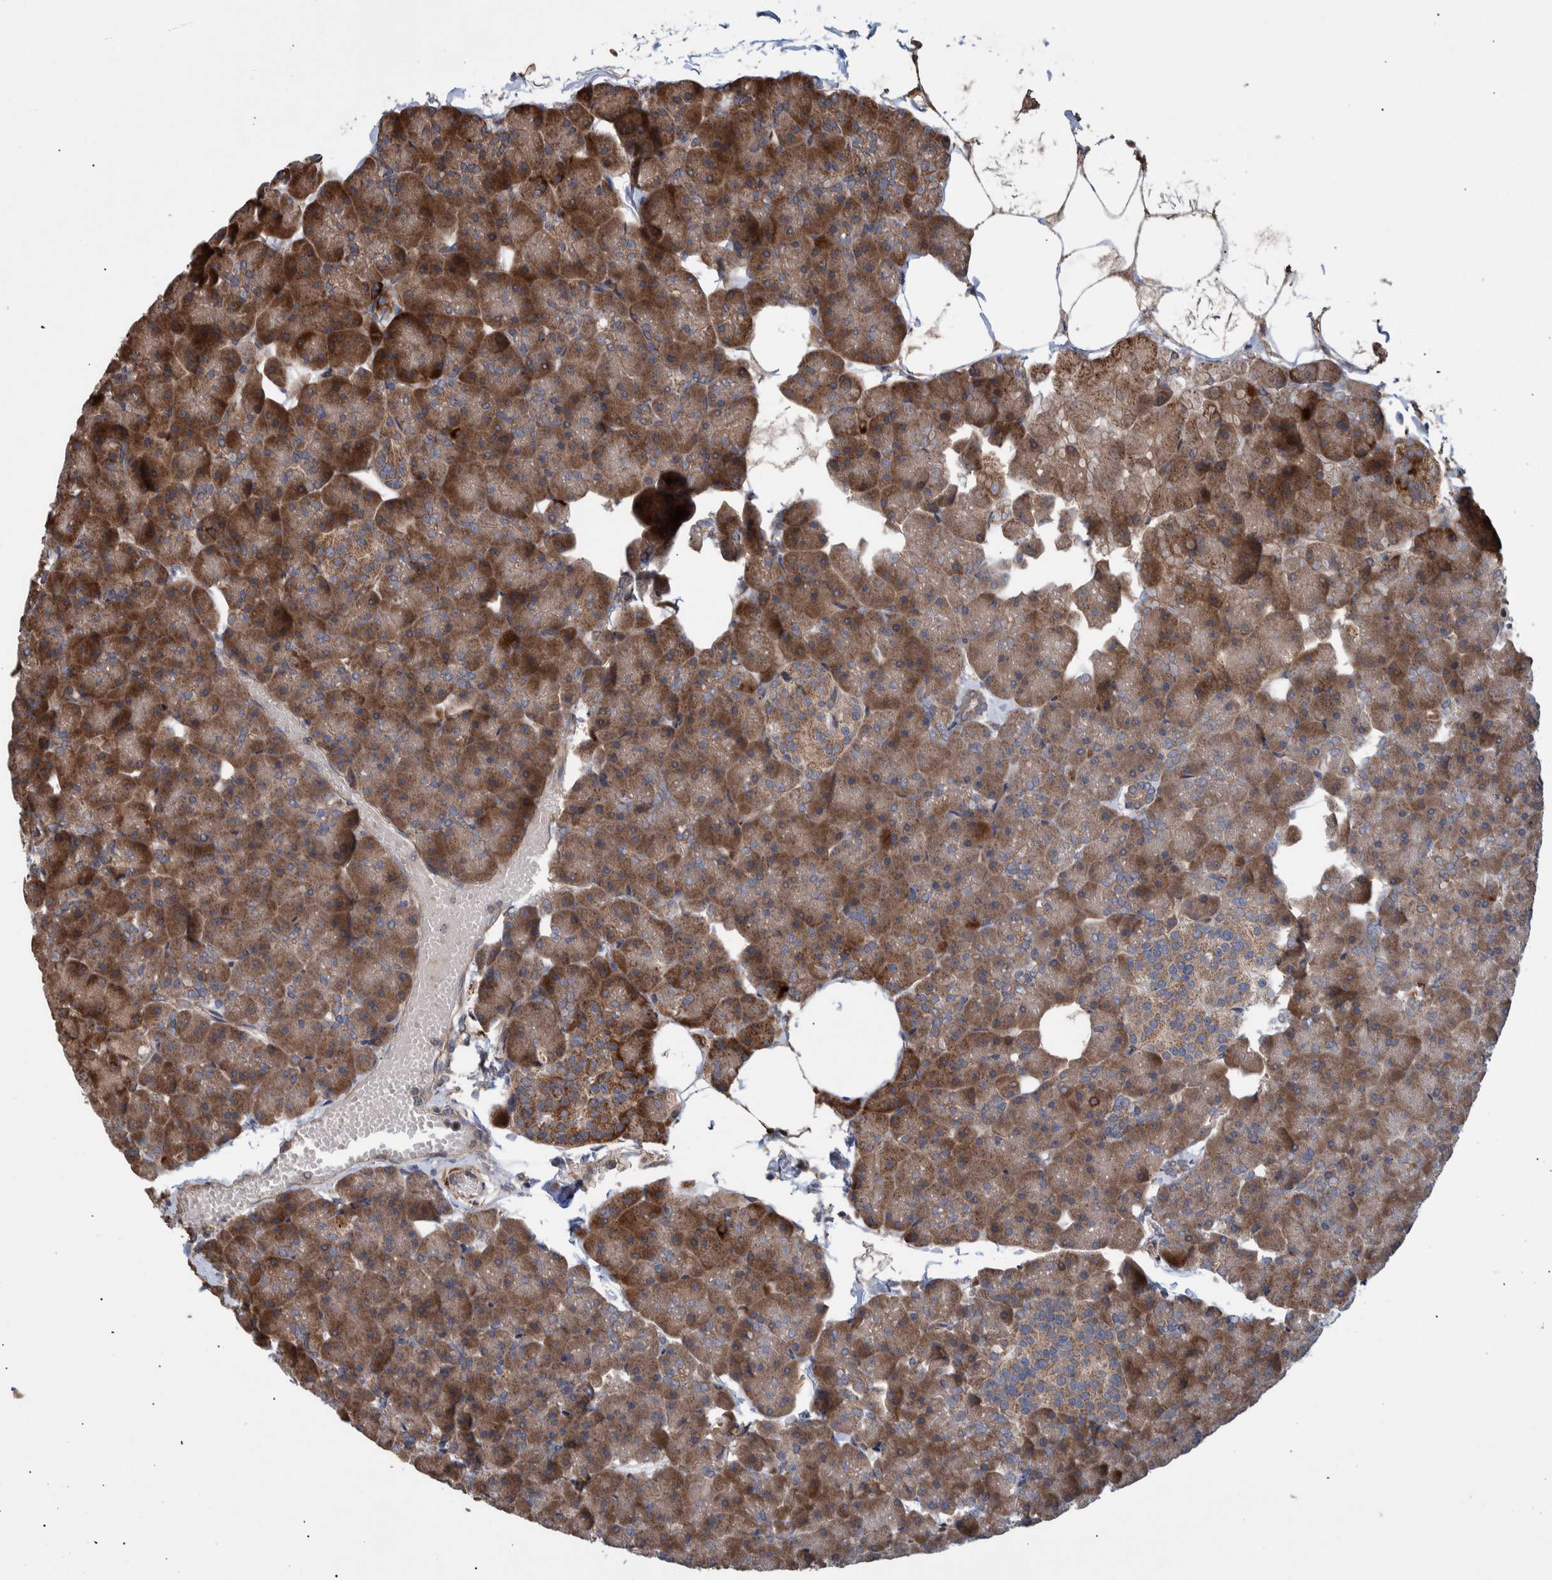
{"staining": {"intensity": "moderate", "quantity": "25%-75%", "location": "cytoplasmic/membranous"}, "tissue": "pancreas", "cell_type": "Exocrine glandular cells", "image_type": "normal", "snomed": [{"axis": "morphology", "description": "Normal tissue, NOS"}, {"axis": "topography", "description": "Pancreas"}], "caption": "About 25%-75% of exocrine glandular cells in unremarkable human pancreas show moderate cytoplasmic/membranous protein expression as visualized by brown immunohistochemical staining.", "gene": "B3GNTL1", "patient": {"sex": "male", "age": 35}}